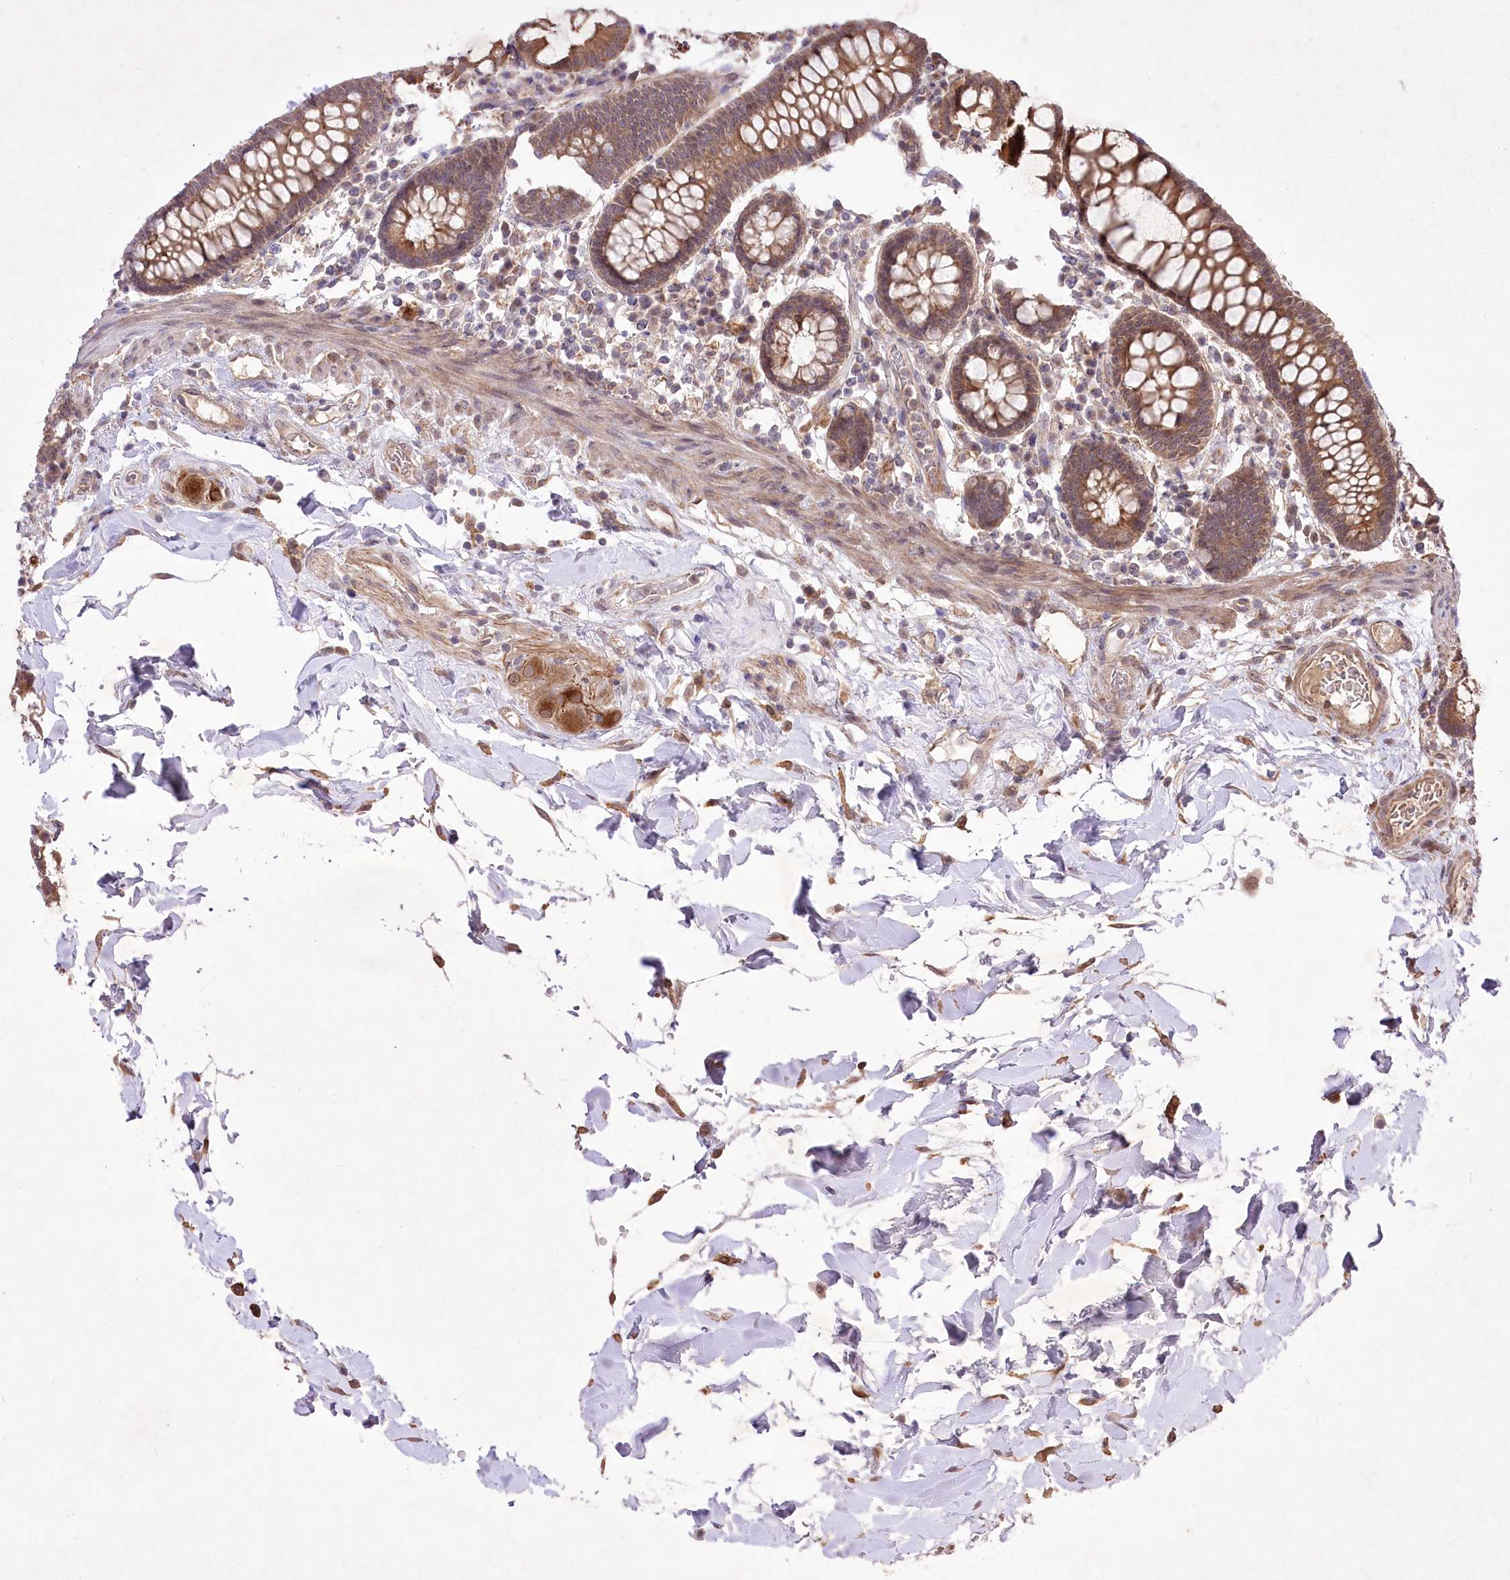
{"staining": {"intensity": "moderate", "quantity": ">75%", "location": "cytoplasmic/membranous"}, "tissue": "colon", "cell_type": "Endothelial cells", "image_type": "normal", "snomed": [{"axis": "morphology", "description": "Normal tissue, NOS"}, {"axis": "topography", "description": "Colon"}], "caption": "Immunohistochemistry (DAB) staining of benign colon reveals moderate cytoplasmic/membranous protein positivity in about >75% of endothelial cells. (DAB = brown stain, brightfield microscopy at high magnification).", "gene": "HELT", "patient": {"sex": "female", "age": 79}}